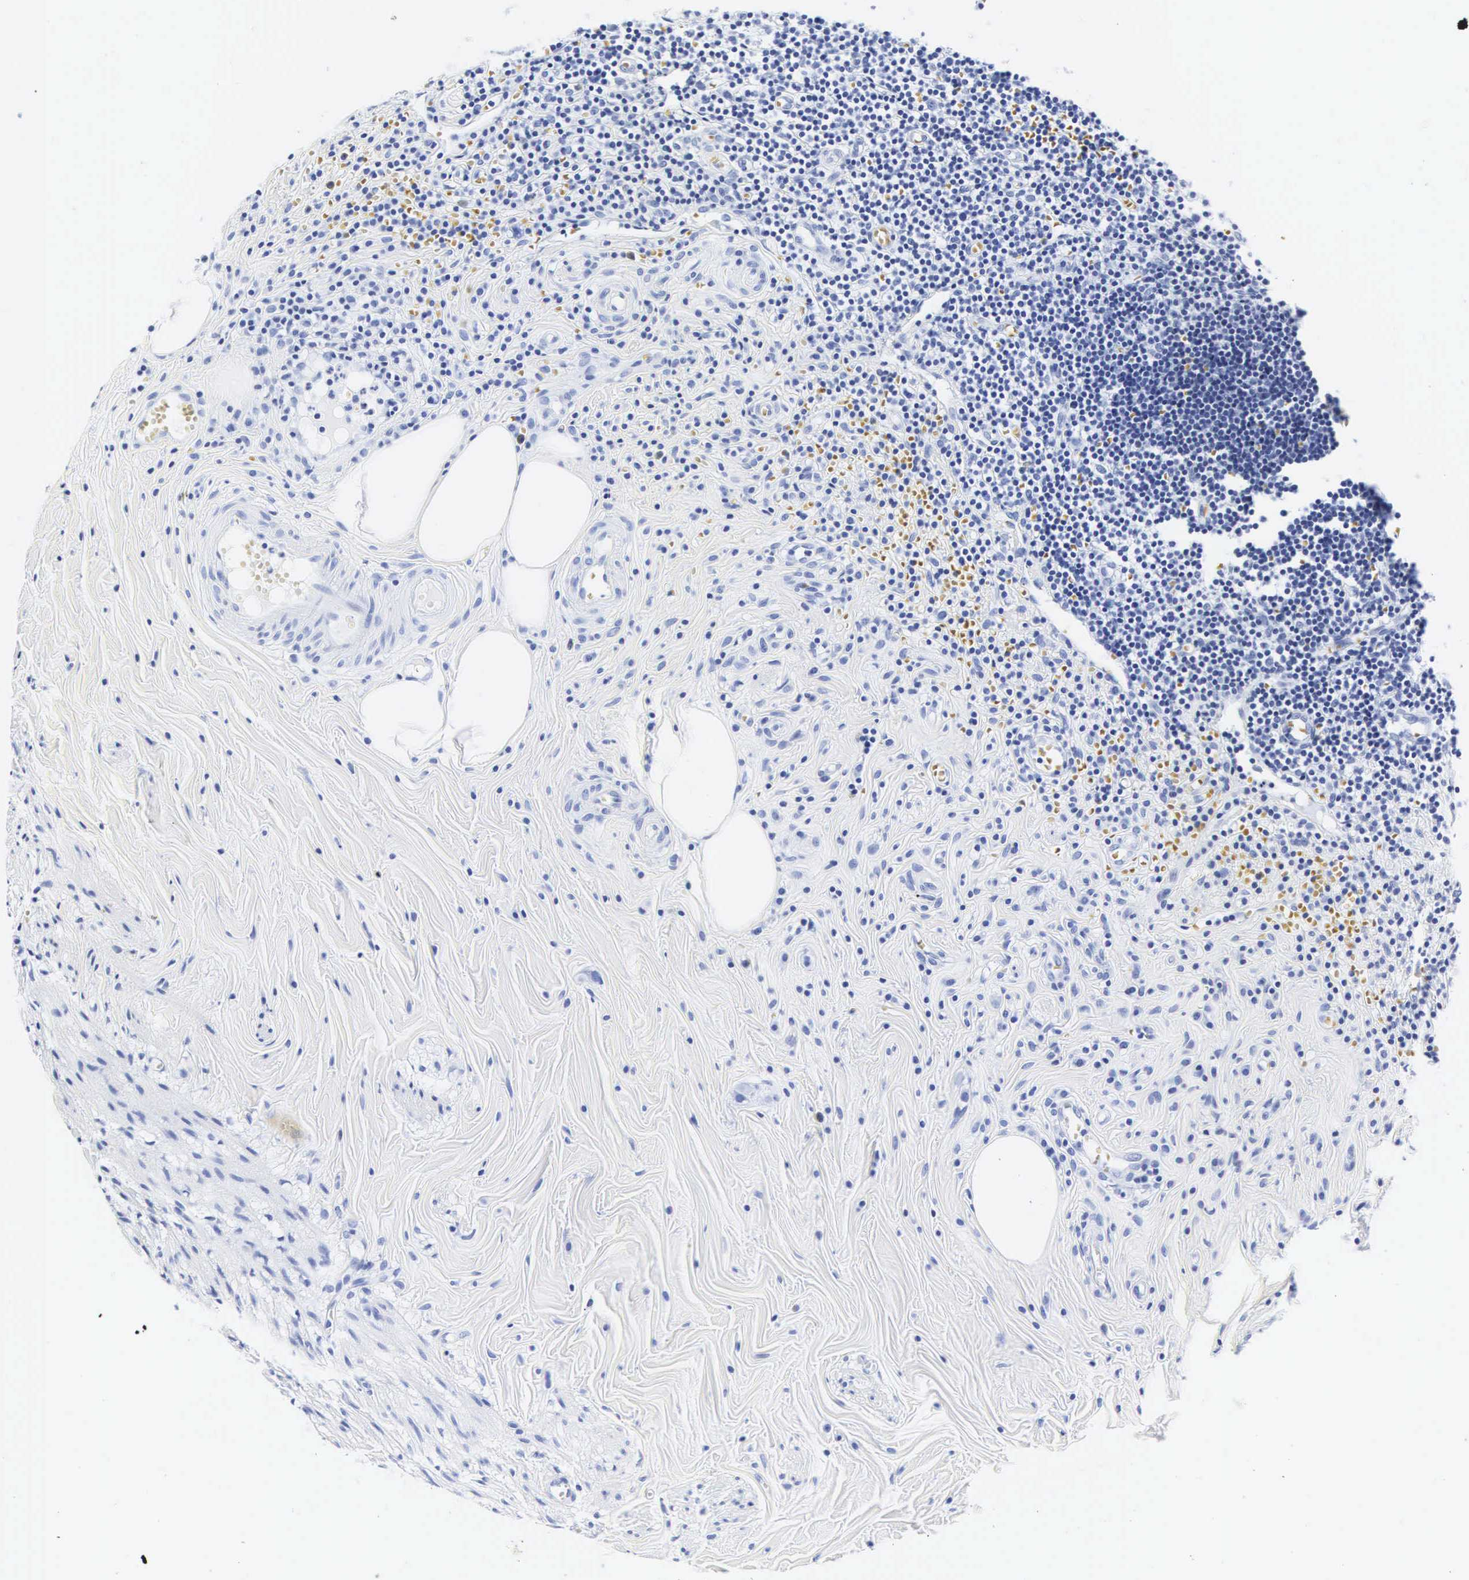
{"staining": {"intensity": "negative", "quantity": "none", "location": "none"}, "tissue": "appendix", "cell_type": "Glandular cells", "image_type": "normal", "snomed": [{"axis": "morphology", "description": "Normal tissue, NOS"}, {"axis": "topography", "description": "Appendix"}], "caption": "Immunohistochemistry (IHC) of normal appendix demonstrates no expression in glandular cells.", "gene": "INS", "patient": {"sex": "female", "age": 19}}